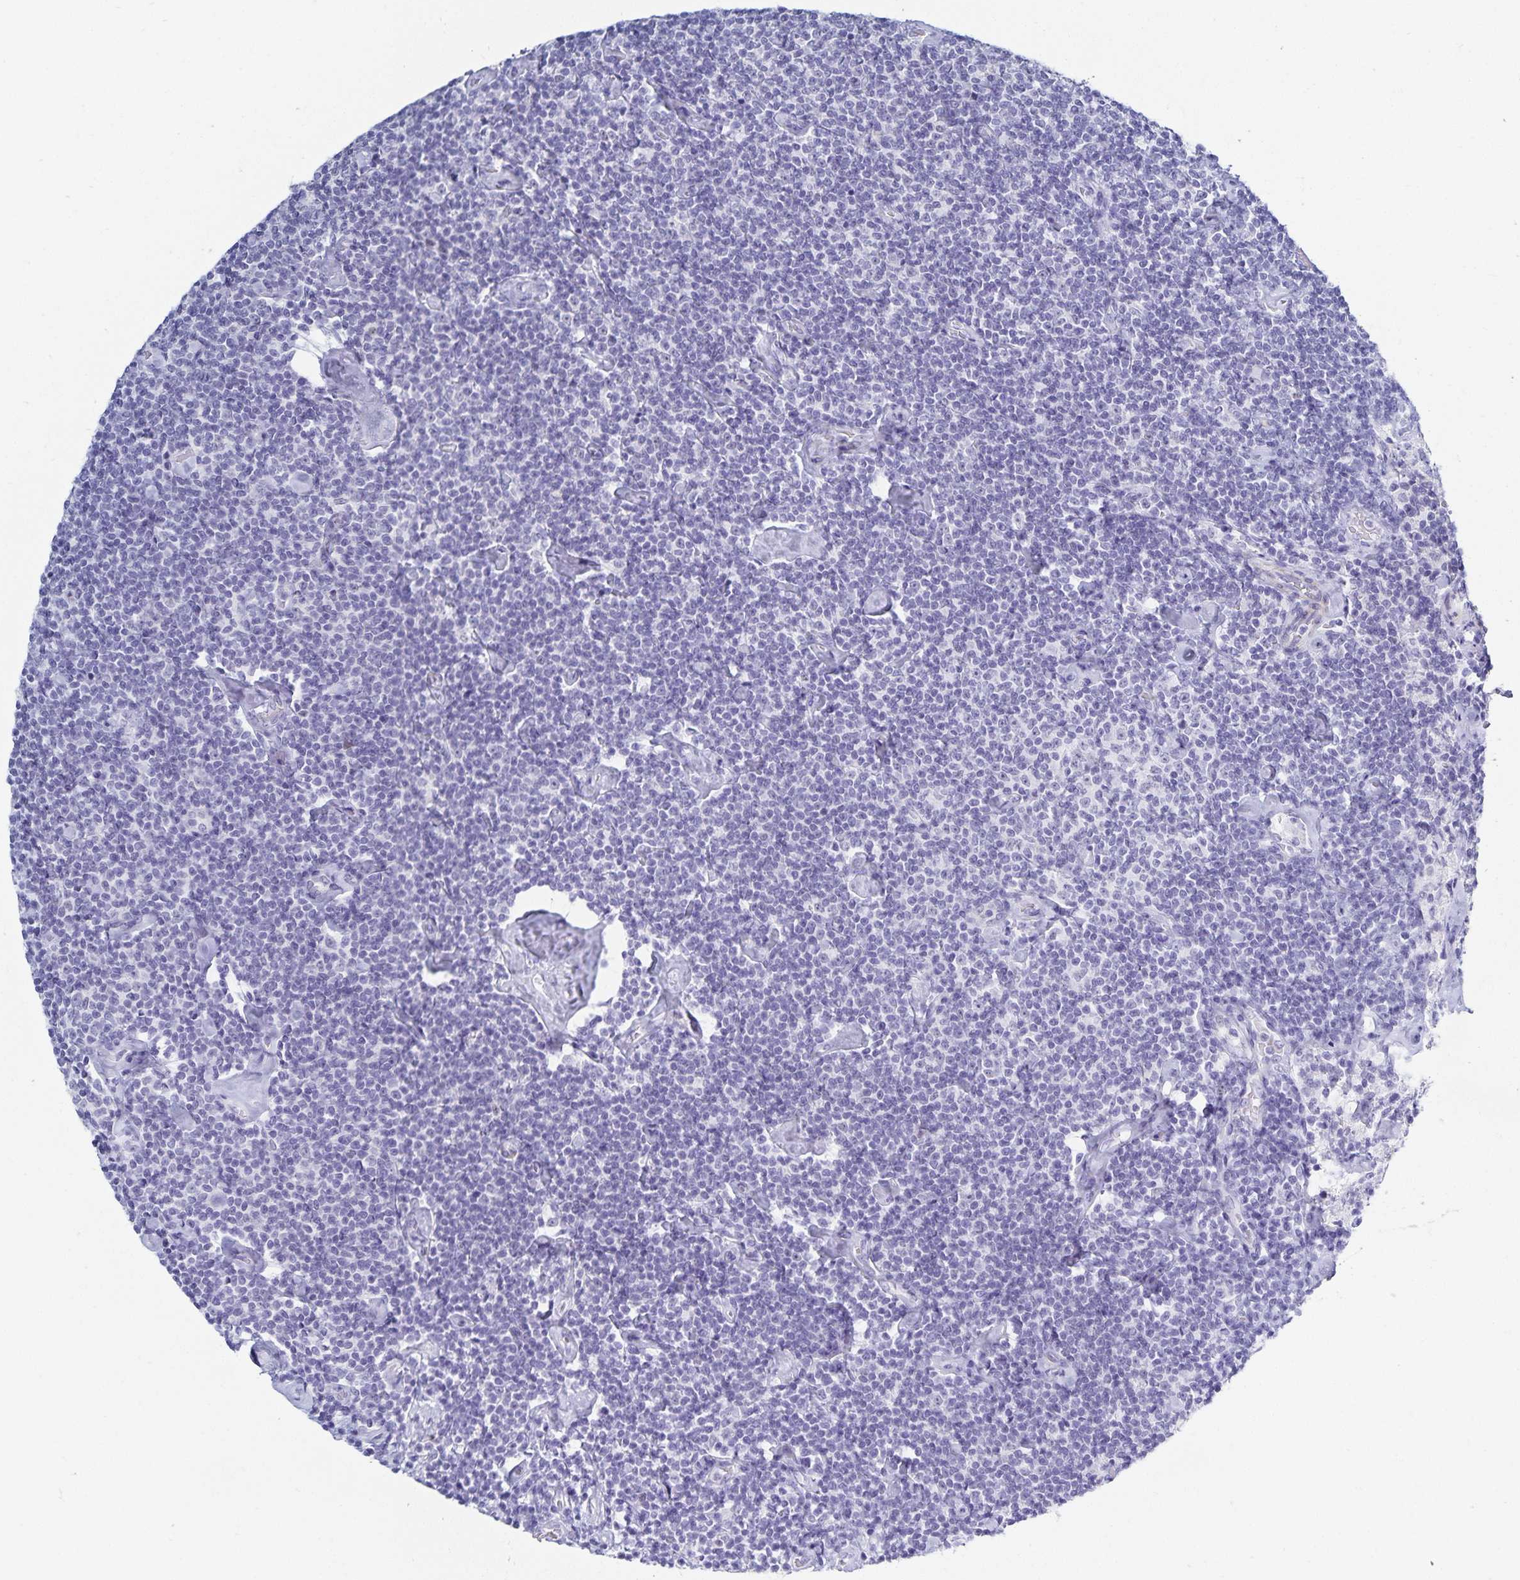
{"staining": {"intensity": "negative", "quantity": "none", "location": "none"}, "tissue": "lymphoma", "cell_type": "Tumor cells", "image_type": "cancer", "snomed": [{"axis": "morphology", "description": "Malignant lymphoma, non-Hodgkin's type, Low grade"}, {"axis": "topography", "description": "Lymph node"}], "caption": "The image demonstrates no staining of tumor cells in low-grade malignant lymphoma, non-Hodgkin's type.", "gene": "HMGB3", "patient": {"sex": "male", "age": 81}}